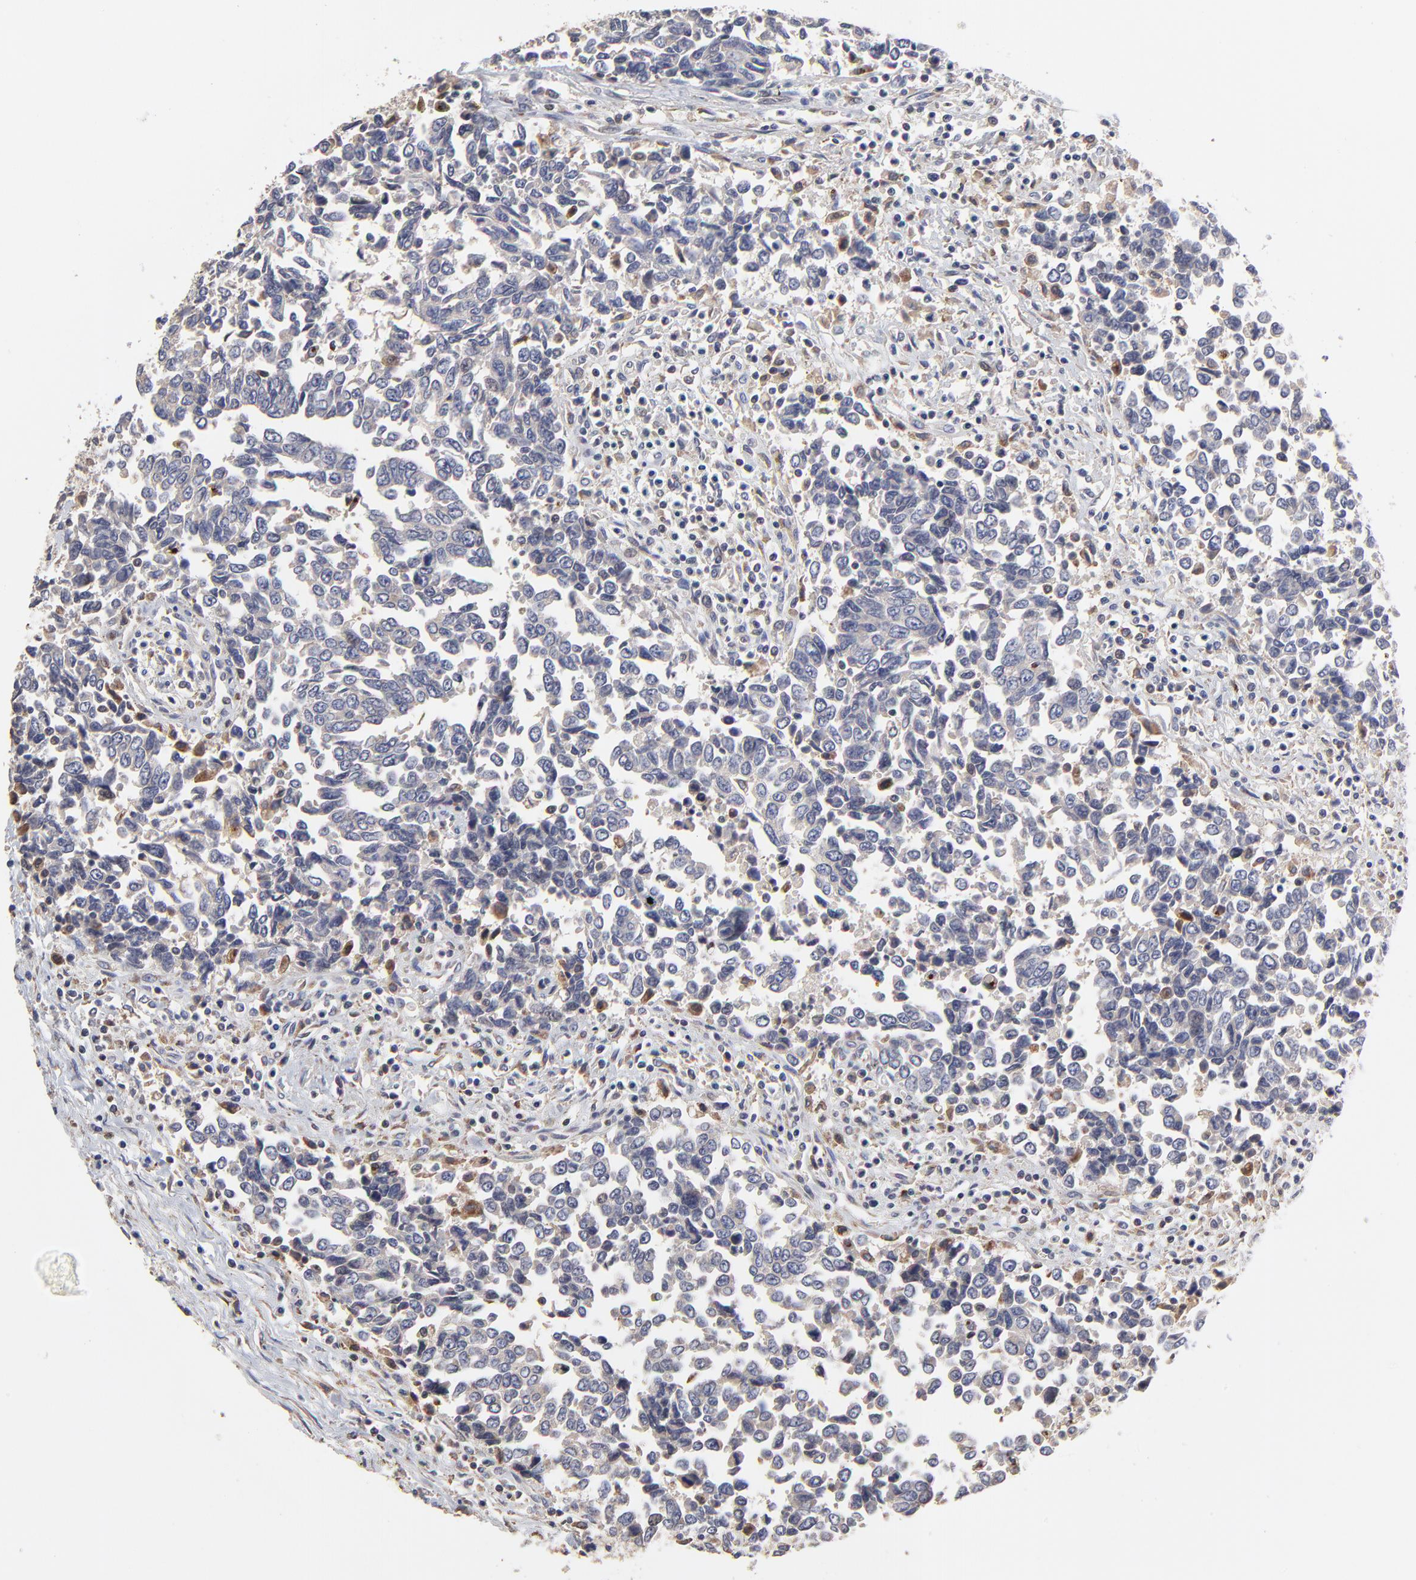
{"staining": {"intensity": "negative", "quantity": "none", "location": "none"}, "tissue": "urothelial cancer", "cell_type": "Tumor cells", "image_type": "cancer", "snomed": [{"axis": "morphology", "description": "Urothelial carcinoma, High grade"}, {"axis": "topography", "description": "Urinary bladder"}], "caption": "Tumor cells show no significant expression in high-grade urothelial carcinoma. (Immunohistochemistry, brightfield microscopy, high magnification).", "gene": "ELP2", "patient": {"sex": "male", "age": 86}}